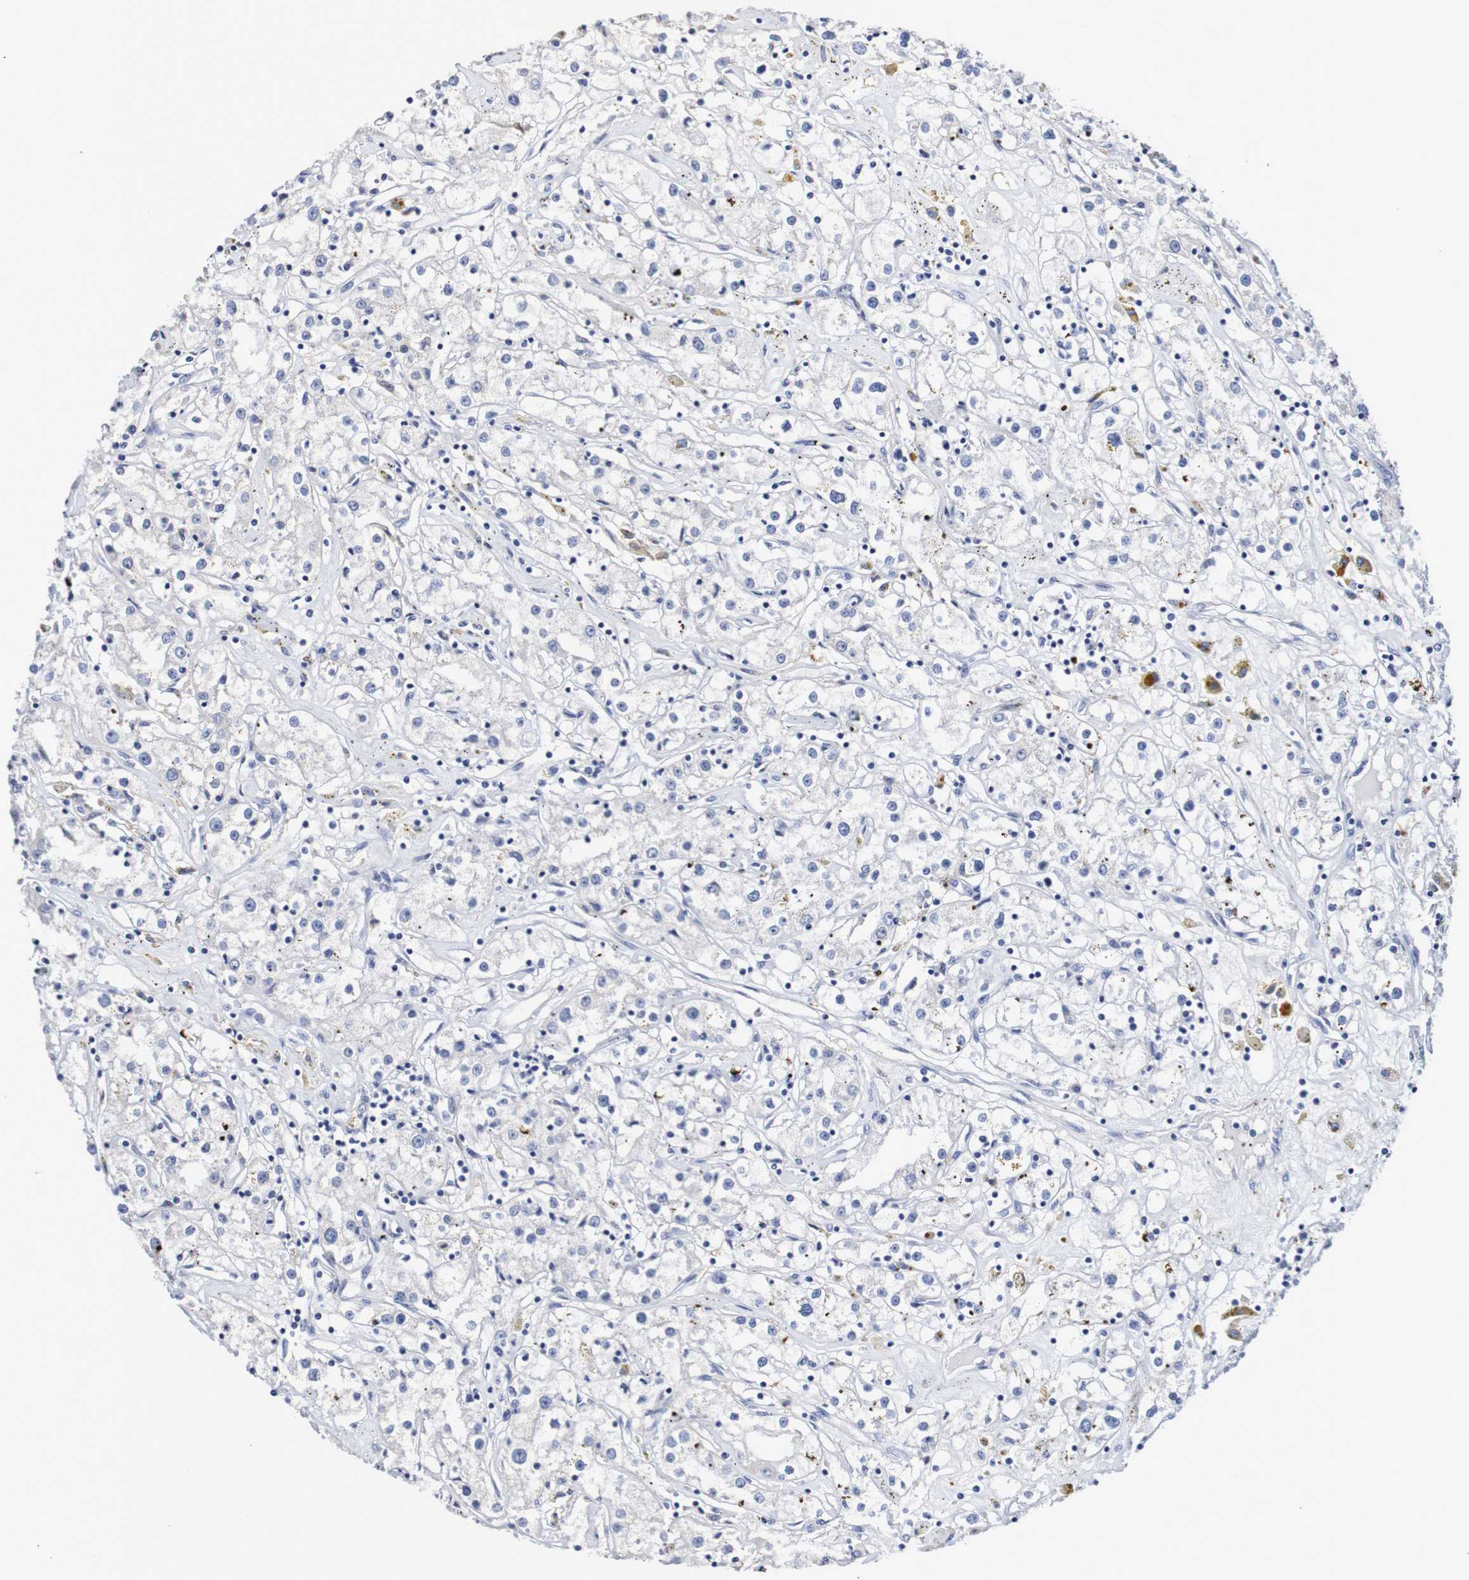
{"staining": {"intensity": "negative", "quantity": "none", "location": "none"}, "tissue": "renal cancer", "cell_type": "Tumor cells", "image_type": "cancer", "snomed": [{"axis": "morphology", "description": "Adenocarcinoma, NOS"}, {"axis": "topography", "description": "Kidney"}], "caption": "Human renal cancer stained for a protein using immunohistochemistry (IHC) demonstrates no positivity in tumor cells.", "gene": "ACVR1C", "patient": {"sex": "male", "age": 56}}